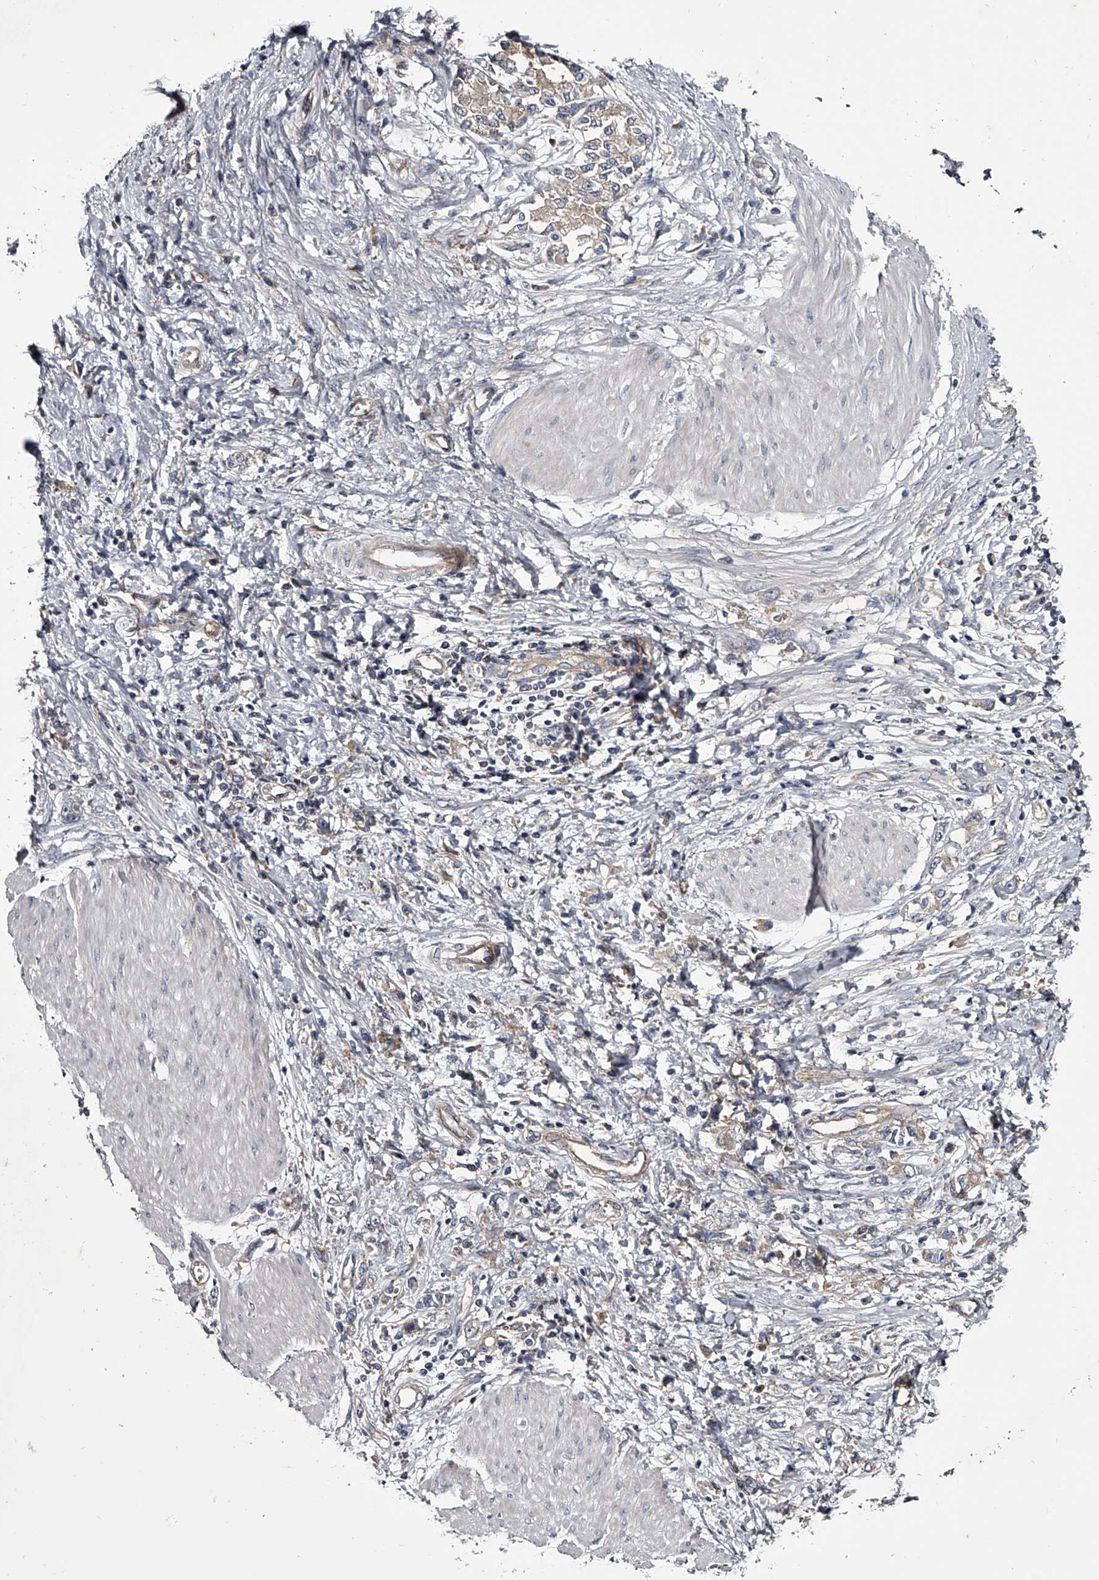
{"staining": {"intensity": "negative", "quantity": "none", "location": "none"}, "tissue": "stomach cancer", "cell_type": "Tumor cells", "image_type": "cancer", "snomed": [{"axis": "morphology", "description": "Adenocarcinoma, NOS"}, {"axis": "topography", "description": "Stomach"}], "caption": "There is no significant expression in tumor cells of stomach cancer (adenocarcinoma).", "gene": "GAPVD1", "patient": {"sex": "female", "age": 76}}